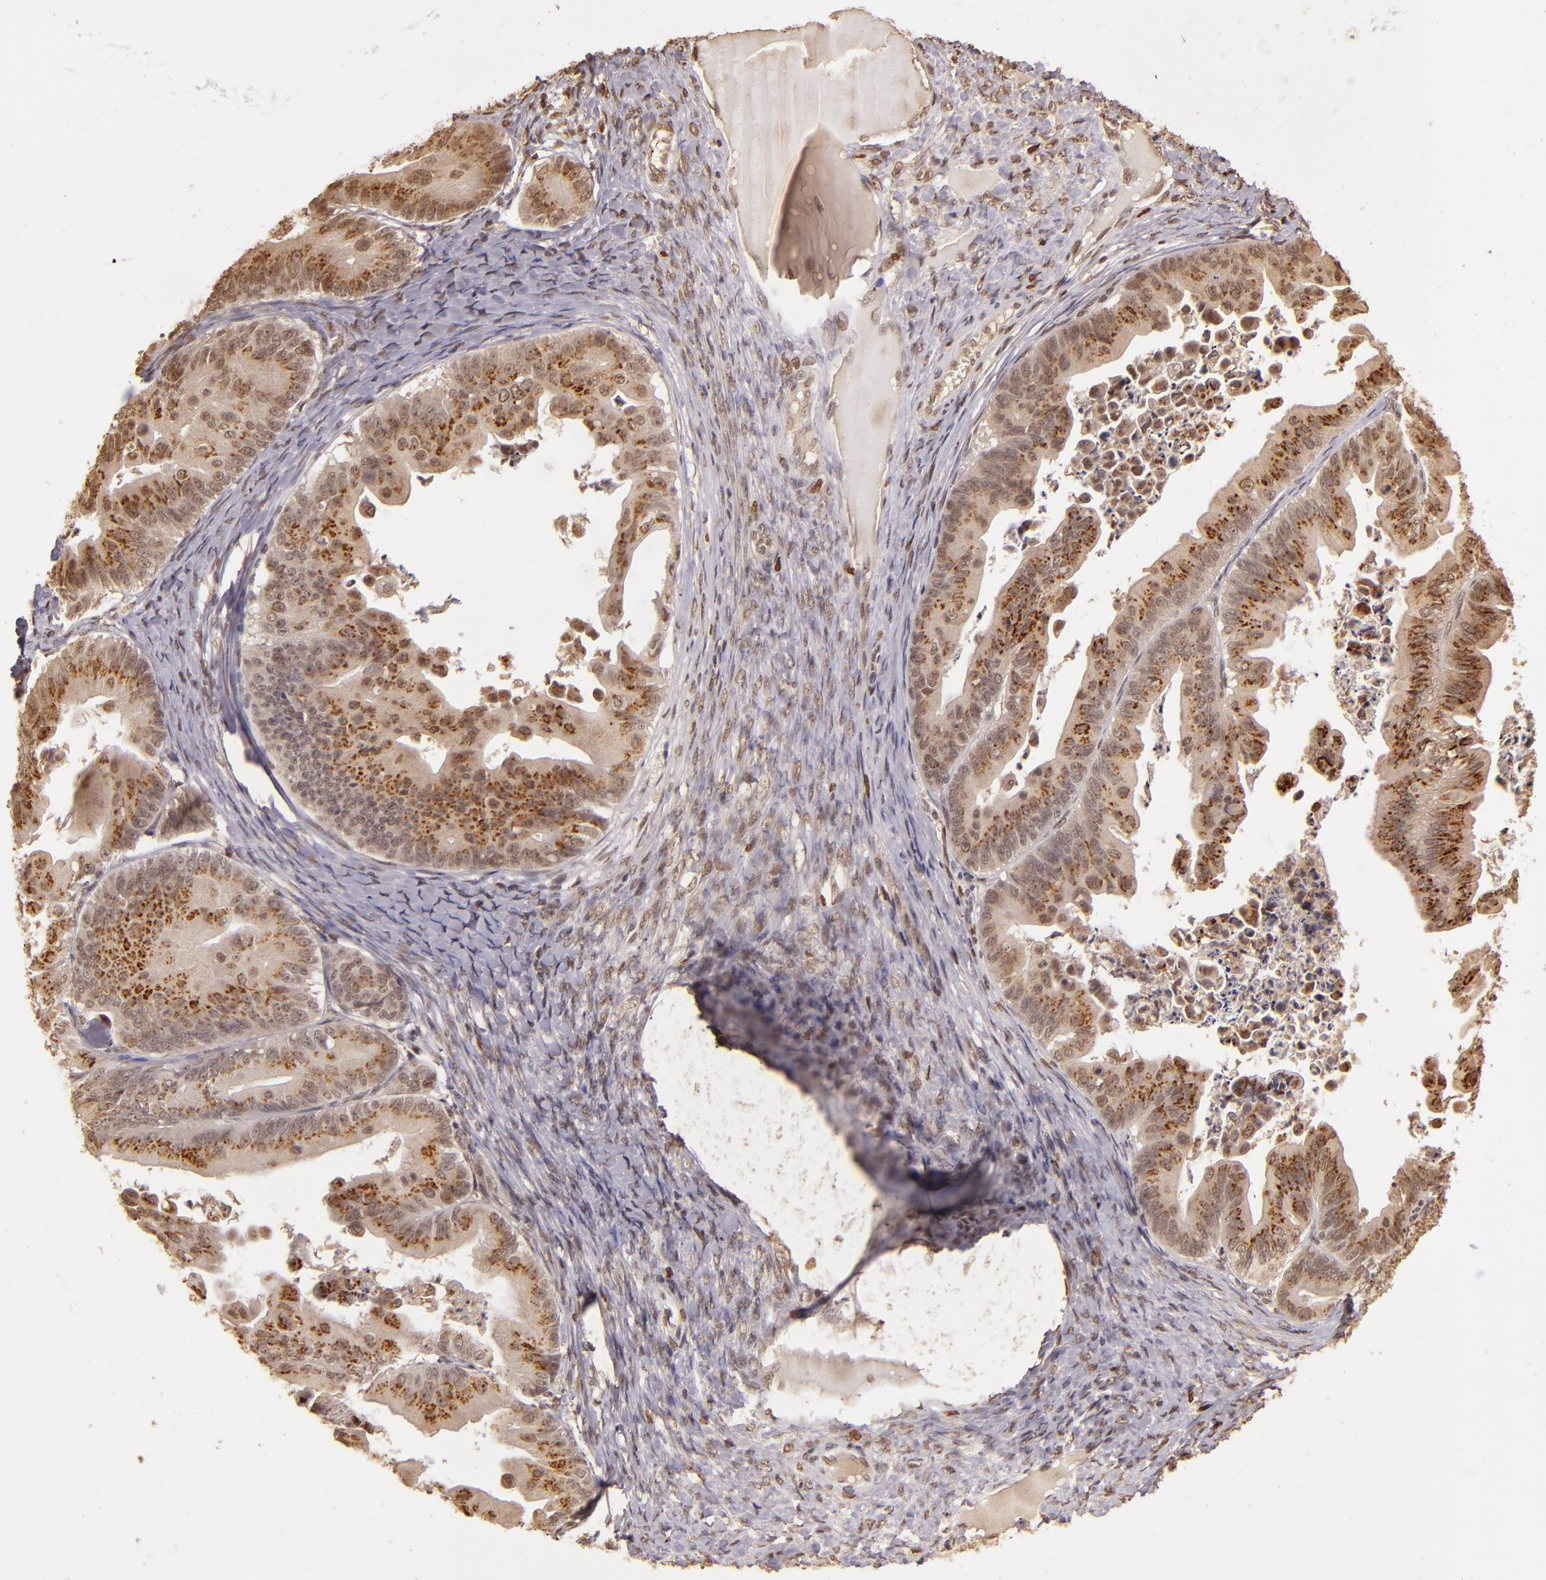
{"staining": {"intensity": "weak", "quantity": ">75%", "location": "cytoplasmic/membranous,nuclear"}, "tissue": "ovarian cancer", "cell_type": "Tumor cells", "image_type": "cancer", "snomed": [{"axis": "morphology", "description": "Cystadenocarcinoma, mucinous, NOS"}, {"axis": "topography", "description": "Ovary"}], "caption": "Ovarian cancer (mucinous cystadenocarcinoma) stained for a protein (brown) displays weak cytoplasmic/membranous and nuclear positive positivity in approximately >75% of tumor cells.", "gene": "CUL1", "patient": {"sex": "female", "age": 37}}